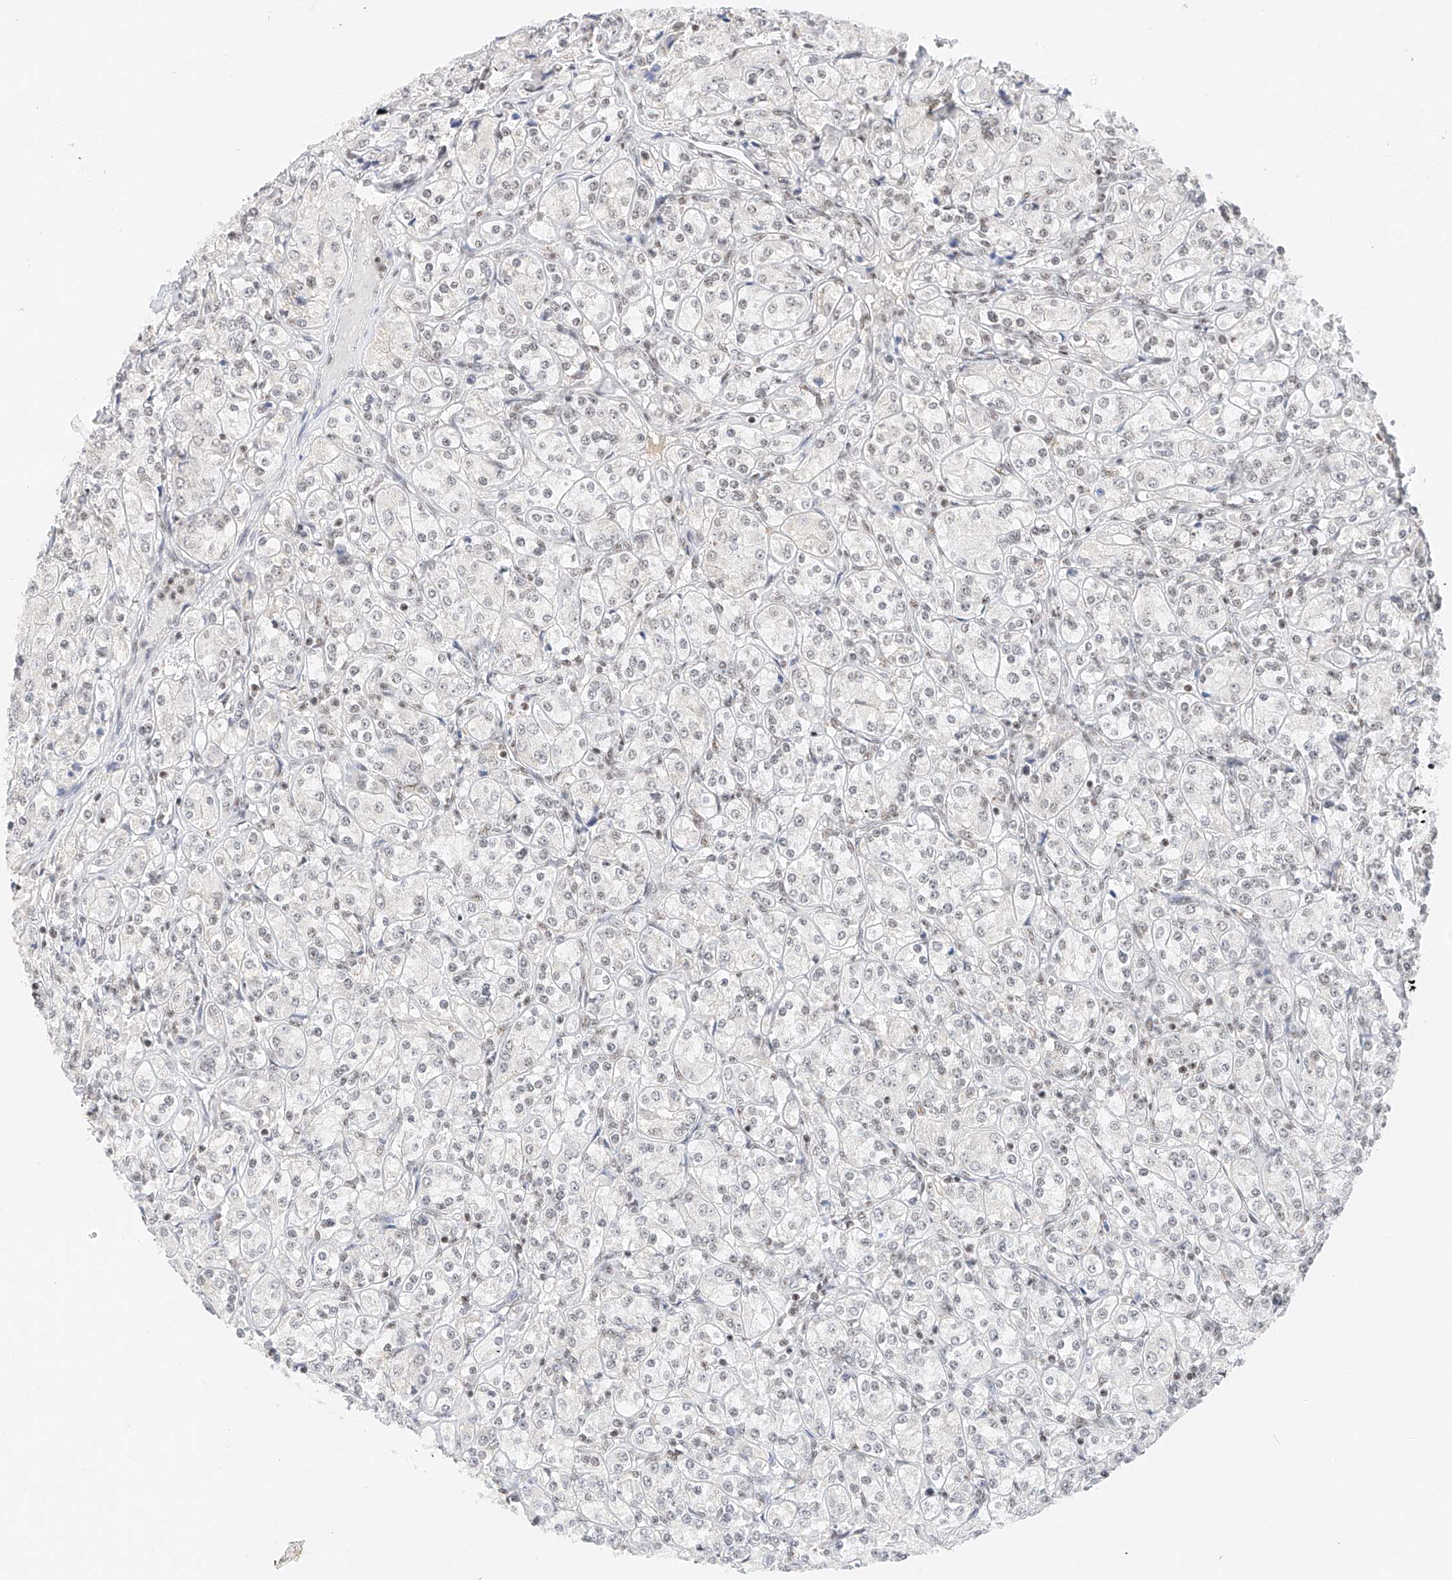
{"staining": {"intensity": "weak", "quantity": "<25%", "location": "nuclear"}, "tissue": "renal cancer", "cell_type": "Tumor cells", "image_type": "cancer", "snomed": [{"axis": "morphology", "description": "Adenocarcinoma, NOS"}, {"axis": "topography", "description": "Kidney"}], "caption": "IHC photomicrograph of neoplastic tissue: human renal cancer (adenocarcinoma) stained with DAB (3,3'-diaminobenzidine) demonstrates no significant protein positivity in tumor cells. (Stains: DAB (3,3'-diaminobenzidine) immunohistochemistry (IHC) with hematoxylin counter stain, Microscopy: brightfield microscopy at high magnification).", "gene": "NRF1", "patient": {"sex": "male", "age": 77}}